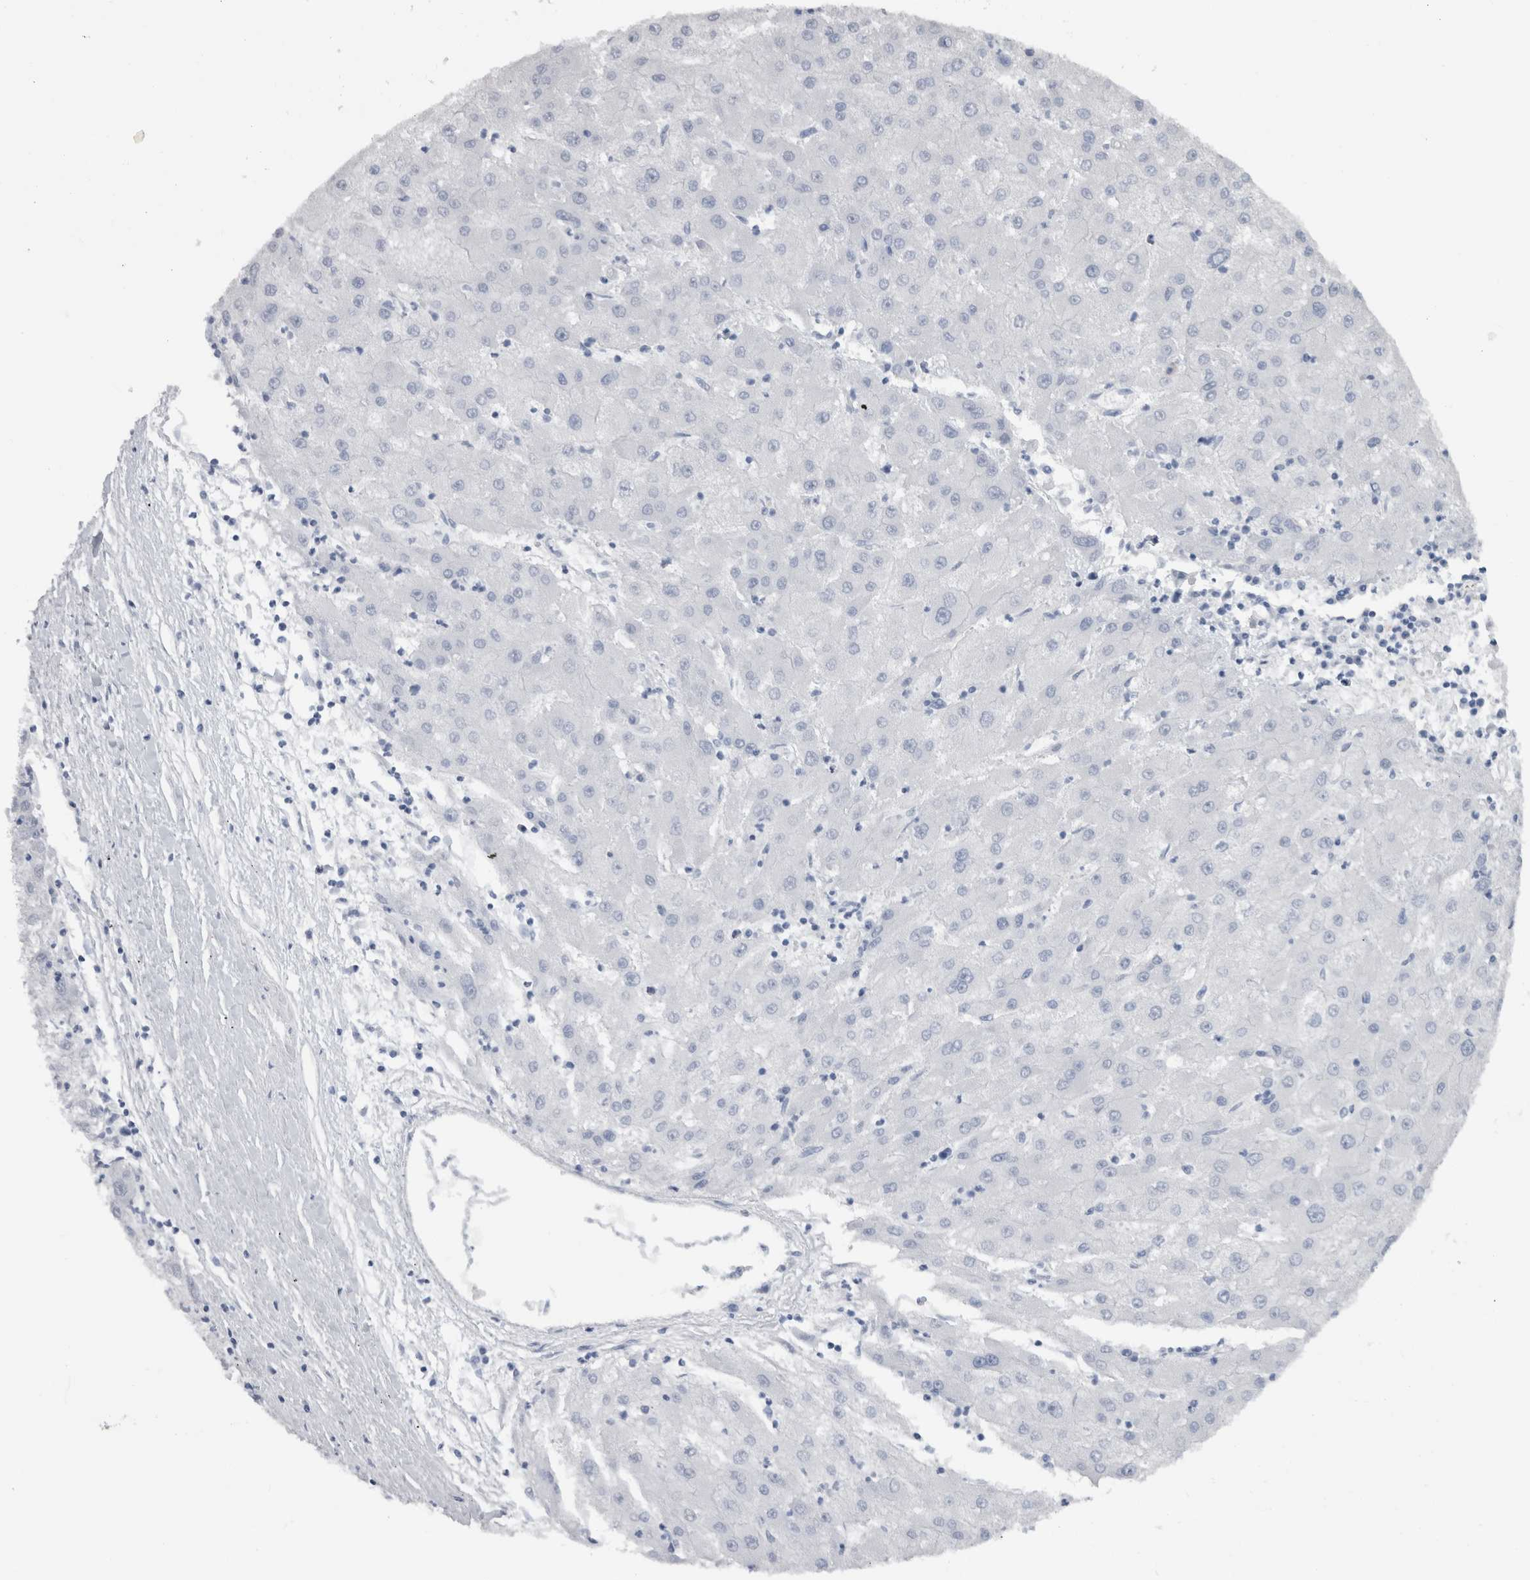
{"staining": {"intensity": "negative", "quantity": "none", "location": "none"}, "tissue": "liver cancer", "cell_type": "Tumor cells", "image_type": "cancer", "snomed": [{"axis": "morphology", "description": "Carcinoma, Hepatocellular, NOS"}, {"axis": "topography", "description": "Liver"}], "caption": "High power microscopy photomicrograph of an immunohistochemistry histopathology image of liver hepatocellular carcinoma, revealing no significant expression in tumor cells. (DAB (3,3'-diaminobenzidine) IHC, high magnification).", "gene": "MSMB", "patient": {"sex": "male", "age": 72}}